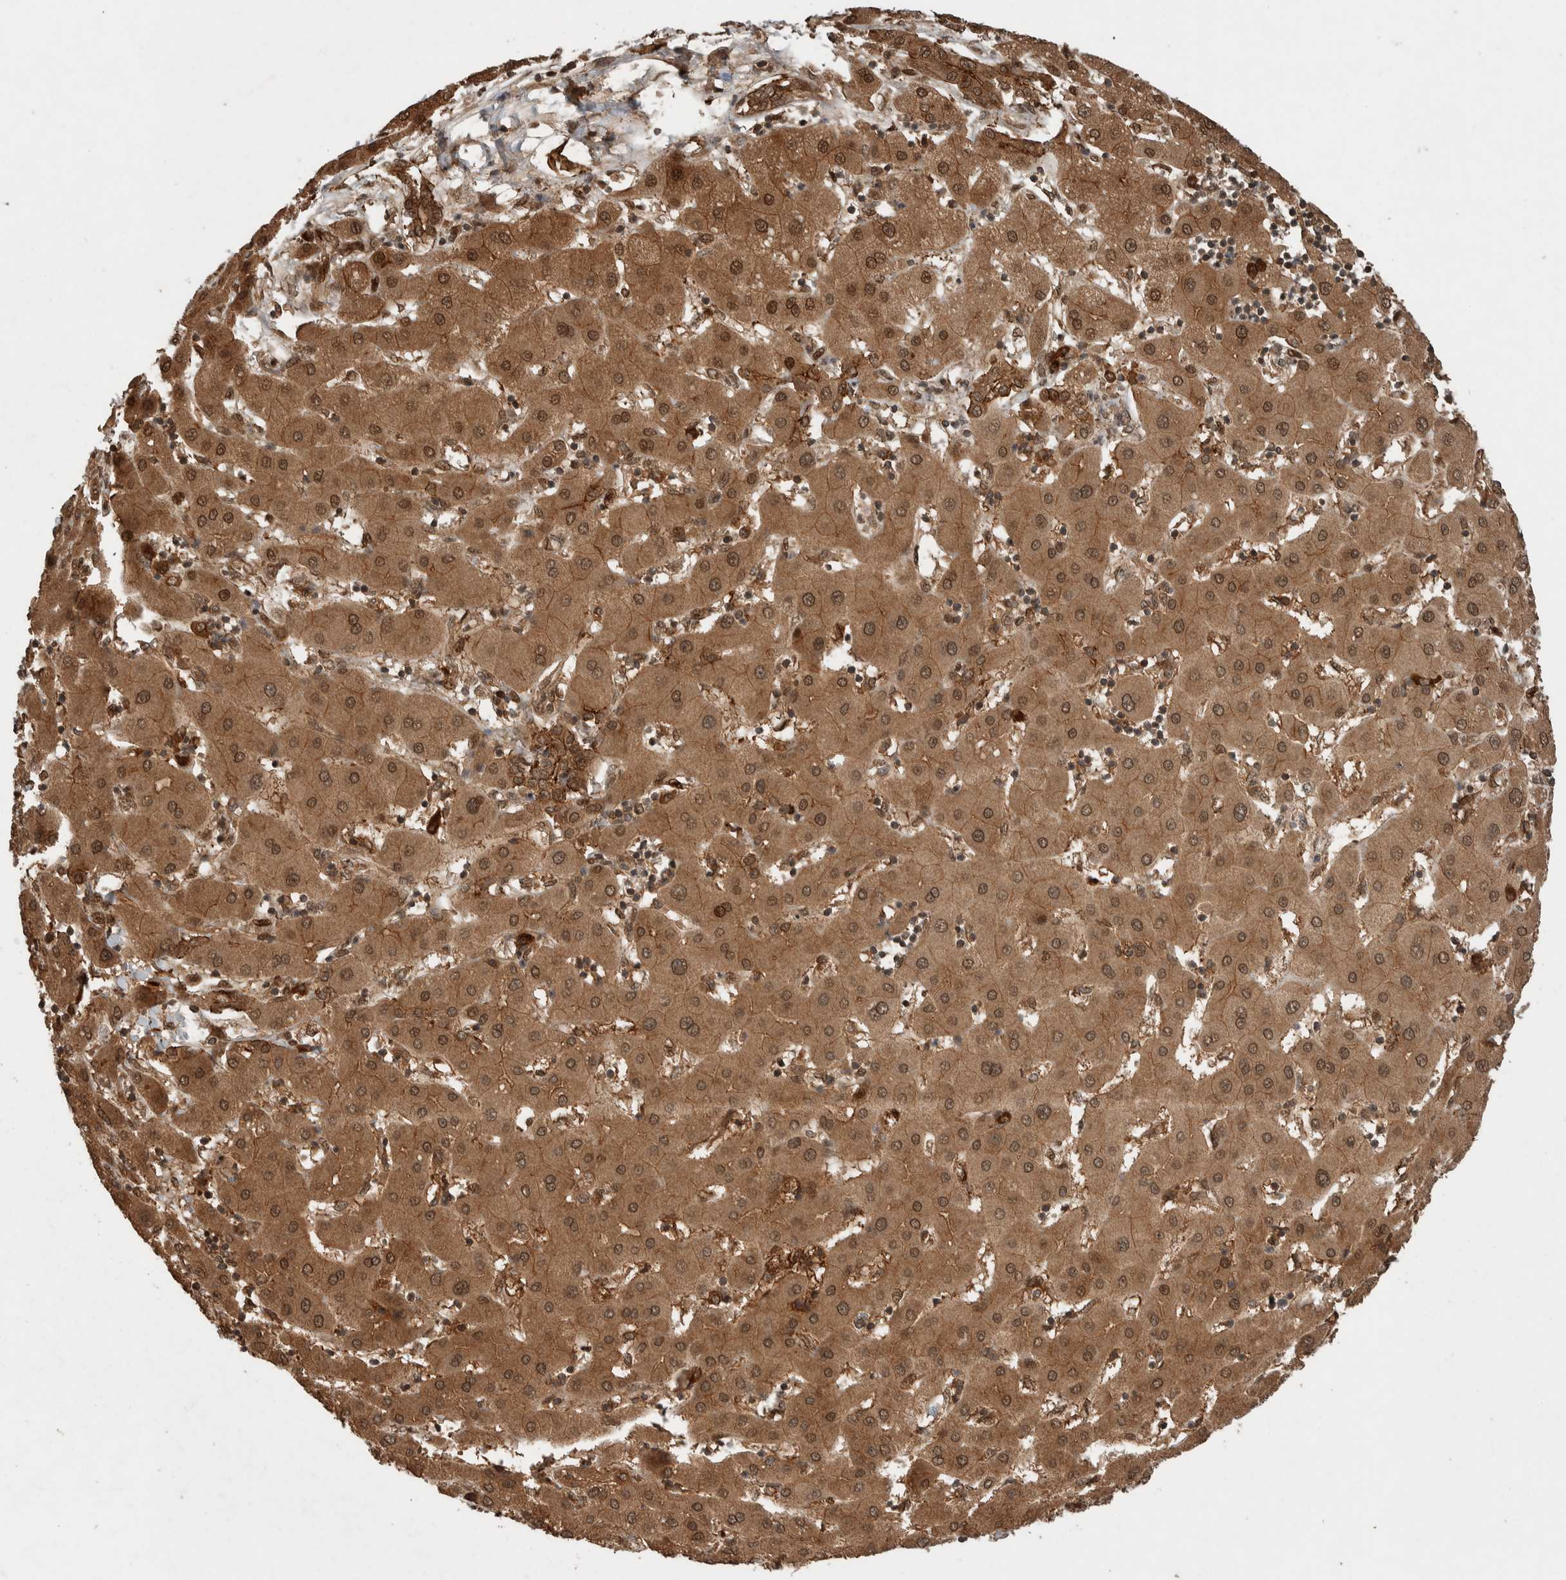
{"staining": {"intensity": "moderate", "quantity": ">75%", "location": "cytoplasmic/membranous,nuclear"}, "tissue": "liver cancer", "cell_type": "Tumor cells", "image_type": "cancer", "snomed": [{"axis": "morphology", "description": "Carcinoma, Hepatocellular, NOS"}, {"axis": "topography", "description": "Liver"}], "caption": "This histopathology image demonstrates immunohistochemistry staining of human hepatocellular carcinoma (liver), with medium moderate cytoplasmic/membranous and nuclear positivity in approximately >75% of tumor cells.", "gene": "CNTROB", "patient": {"sex": "male", "age": 65}}